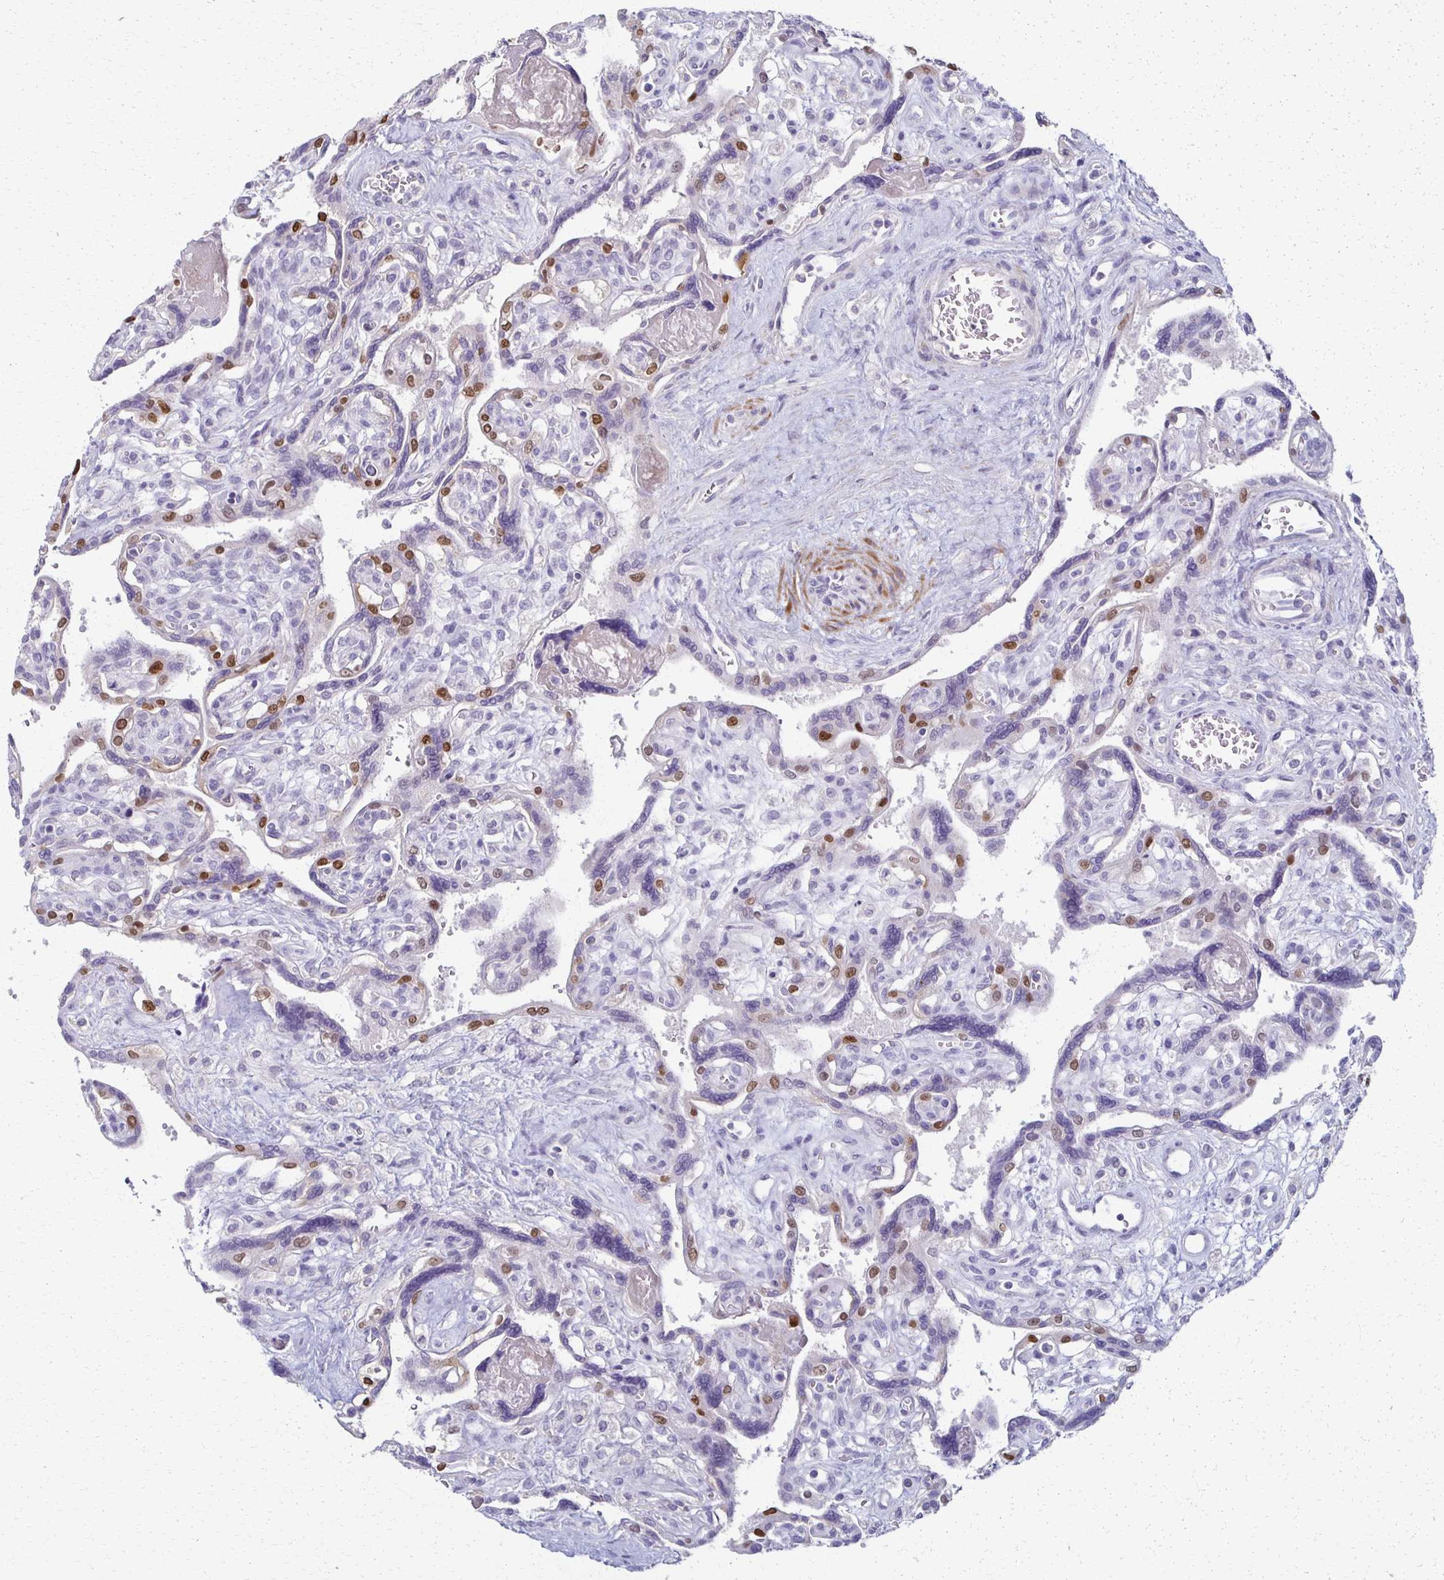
{"staining": {"intensity": "strong", "quantity": "<25%", "location": "nuclear"}, "tissue": "placenta", "cell_type": "Trophoblastic cells", "image_type": "normal", "snomed": [{"axis": "morphology", "description": "Normal tissue, NOS"}, {"axis": "topography", "description": "Placenta"}], "caption": "The image shows immunohistochemical staining of benign placenta. There is strong nuclear expression is identified in about <25% of trophoblastic cells.", "gene": "FOXO4", "patient": {"sex": "female", "age": 39}}